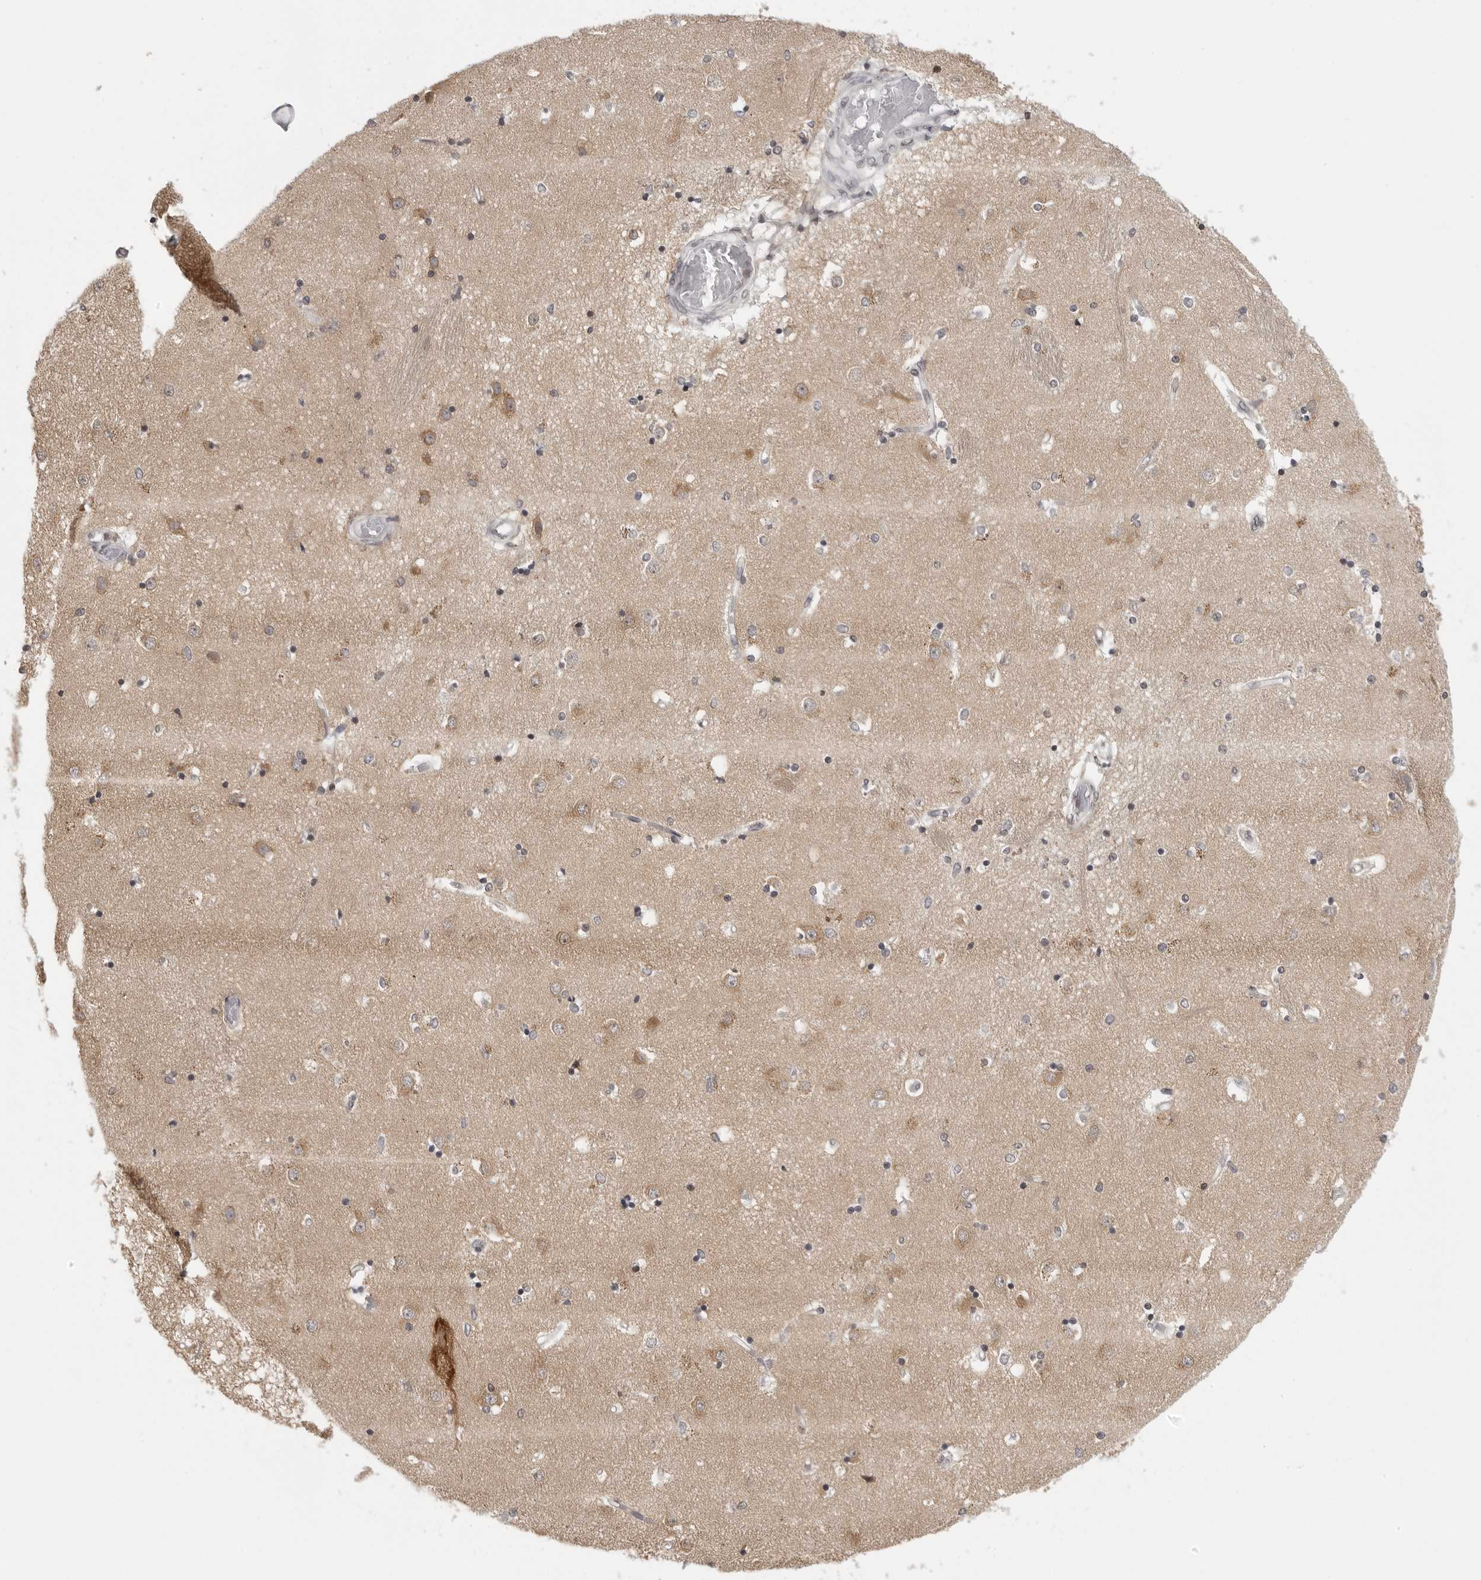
{"staining": {"intensity": "moderate", "quantity": "<25%", "location": "cytoplasmic/membranous"}, "tissue": "caudate", "cell_type": "Glial cells", "image_type": "normal", "snomed": [{"axis": "morphology", "description": "Normal tissue, NOS"}, {"axis": "topography", "description": "Lateral ventricle wall"}], "caption": "Protein staining shows moderate cytoplasmic/membranous positivity in about <25% of glial cells in unremarkable caudate. (DAB IHC with brightfield microscopy, high magnification).", "gene": "PRDM10", "patient": {"sex": "male", "age": 45}}